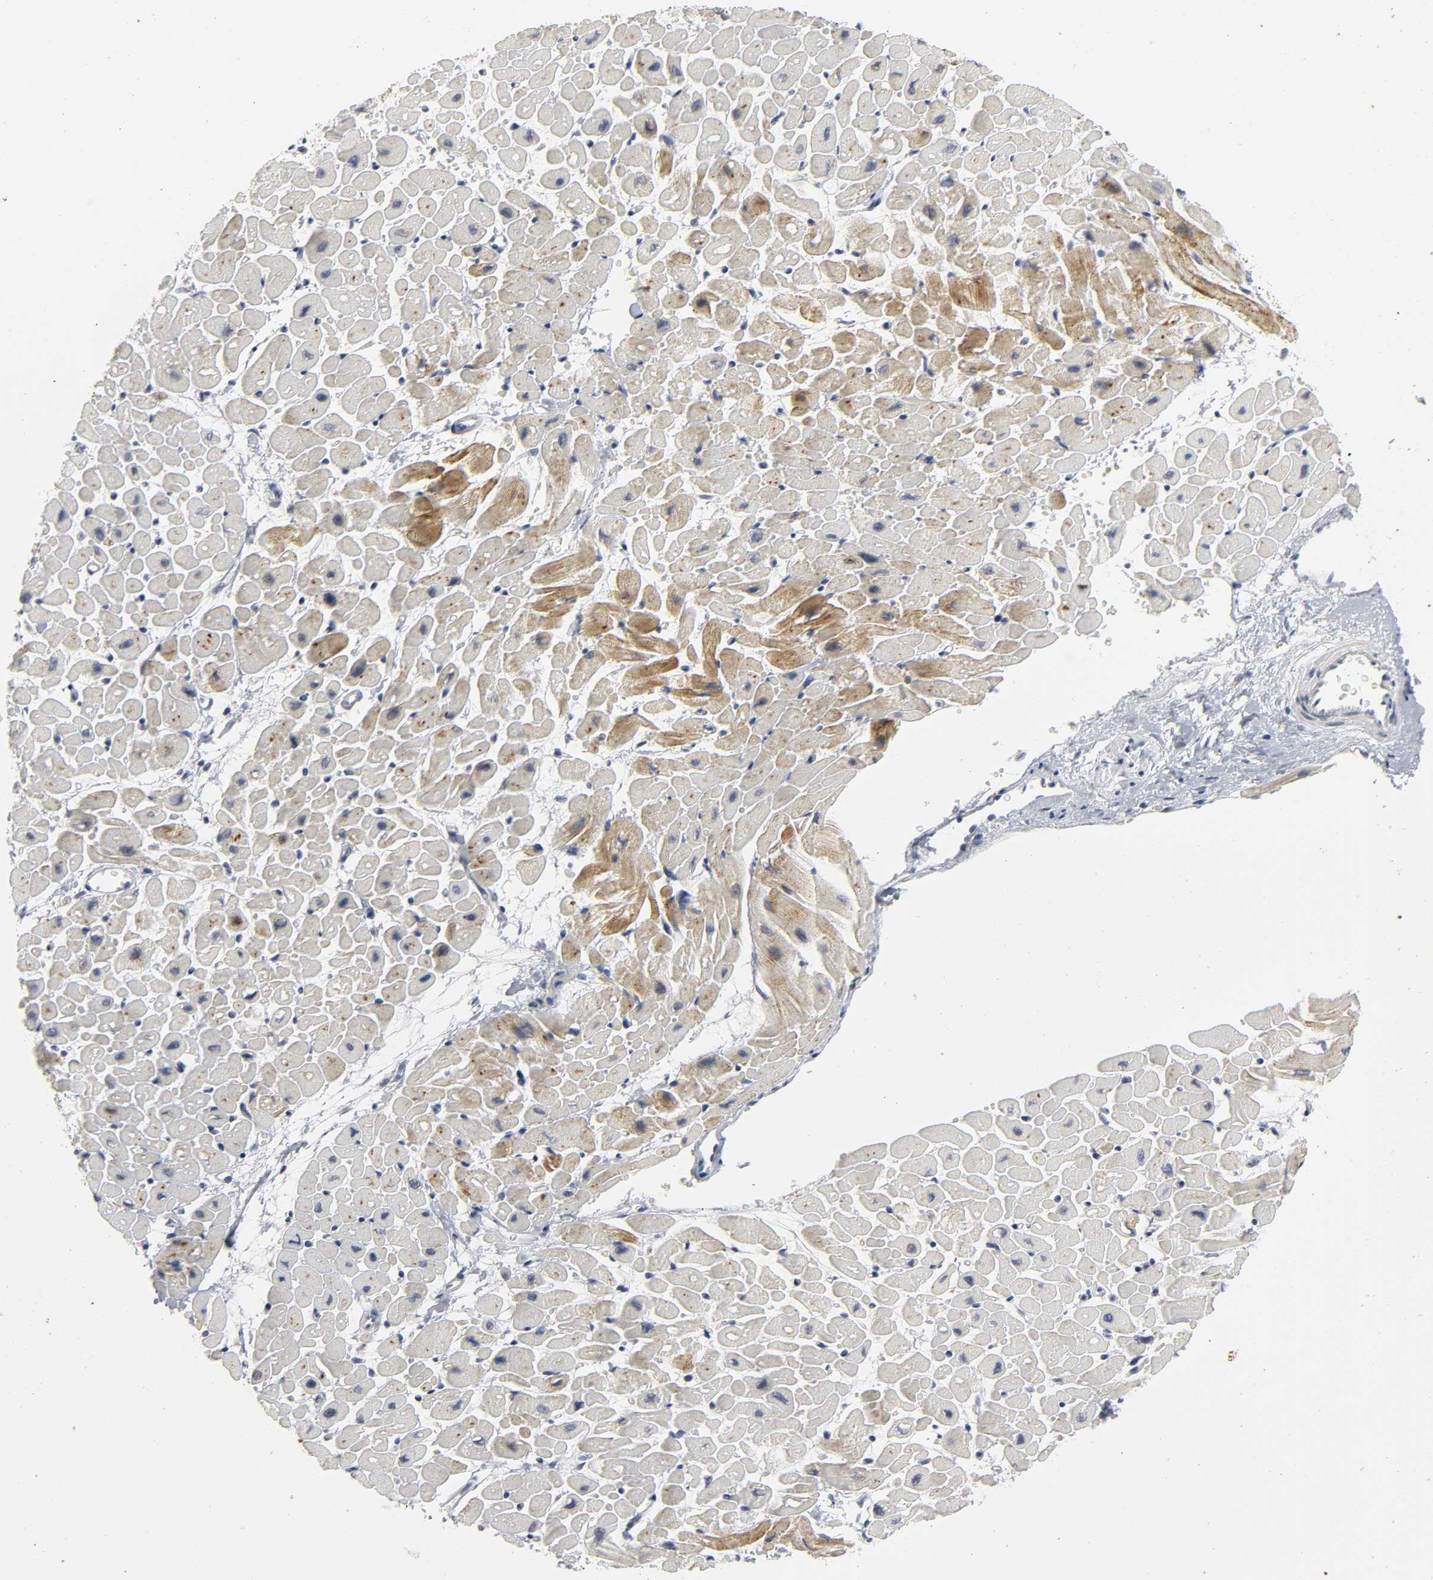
{"staining": {"intensity": "moderate", "quantity": "25%-75%", "location": "cytoplasmic/membranous"}, "tissue": "heart muscle", "cell_type": "Cardiomyocytes", "image_type": "normal", "snomed": [{"axis": "morphology", "description": "Normal tissue, NOS"}, {"axis": "topography", "description": "Heart"}], "caption": "Cardiomyocytes display medium levels of moderate cytoplasmic/membranous staining in about 25%-75% of cells in unremarkable human heart muscle.", "gene": "TCAP", "patient": {"sex": "male", "age": 45}}